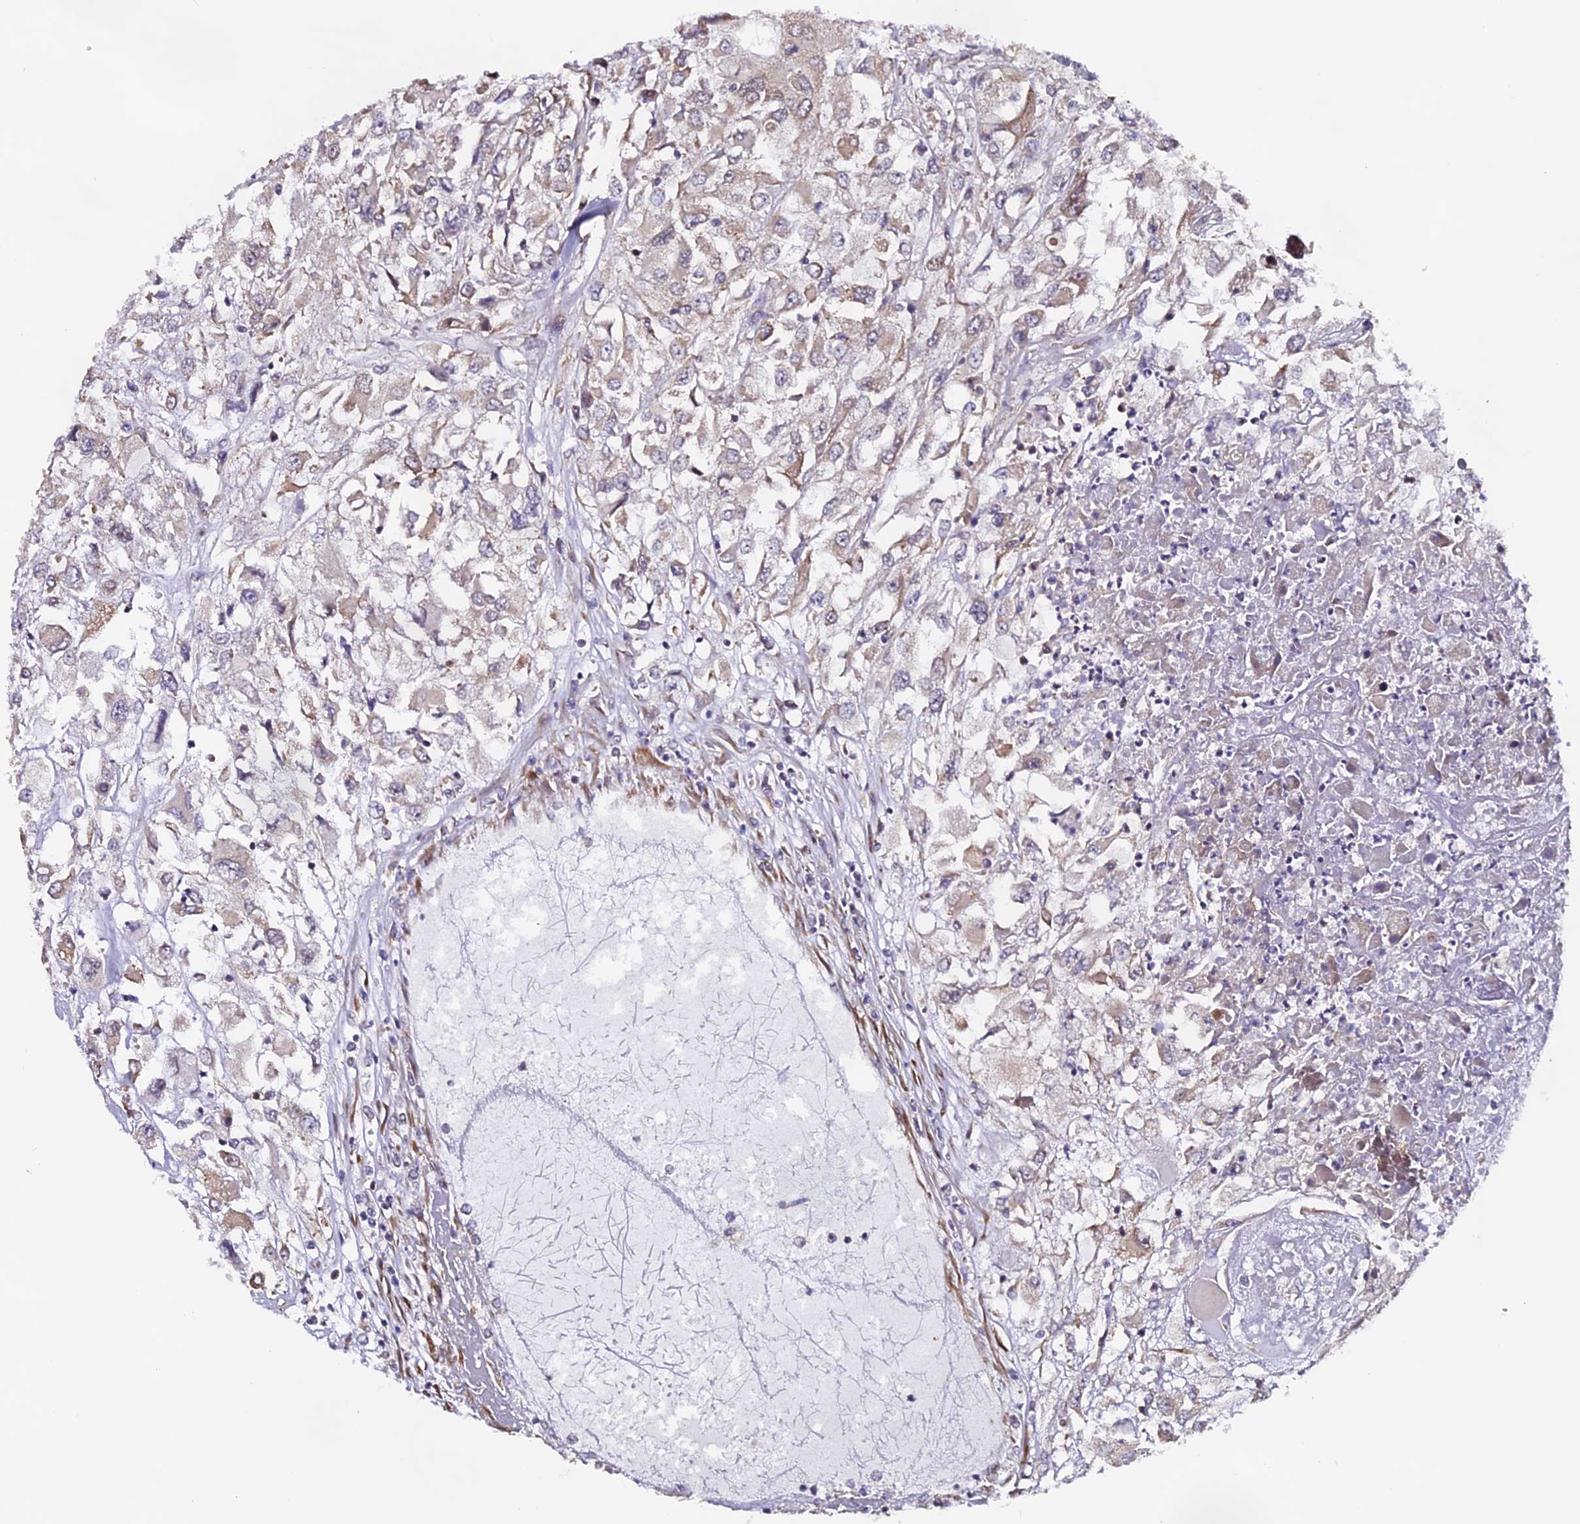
{"staining": {"intensity": "moderate", "quantity": "<25%", "location": "cytoplasmic/membranous"}, "tissue": "renal cancer", "cell_type": "Tumor cells", "image_type": "cancer", "snomed": [{"axis": "morphology", "description": "Adenocarcinoma, NOS"}, {"axis": "topography", "description": "Kidney"}], "caption": "Immunohistochemistry histopathology image of neoplastic tissue: adenocarcinoma (renal) stained using immunohistochemistry shows low levels of moderate protein expression localized specifically in the cytoplasmic/membranous of tumor cells, appearing as a cytoplasmic/membranous brown color.", "gene": "RAB28", "patient": {"sex": "female", "age": 52}}